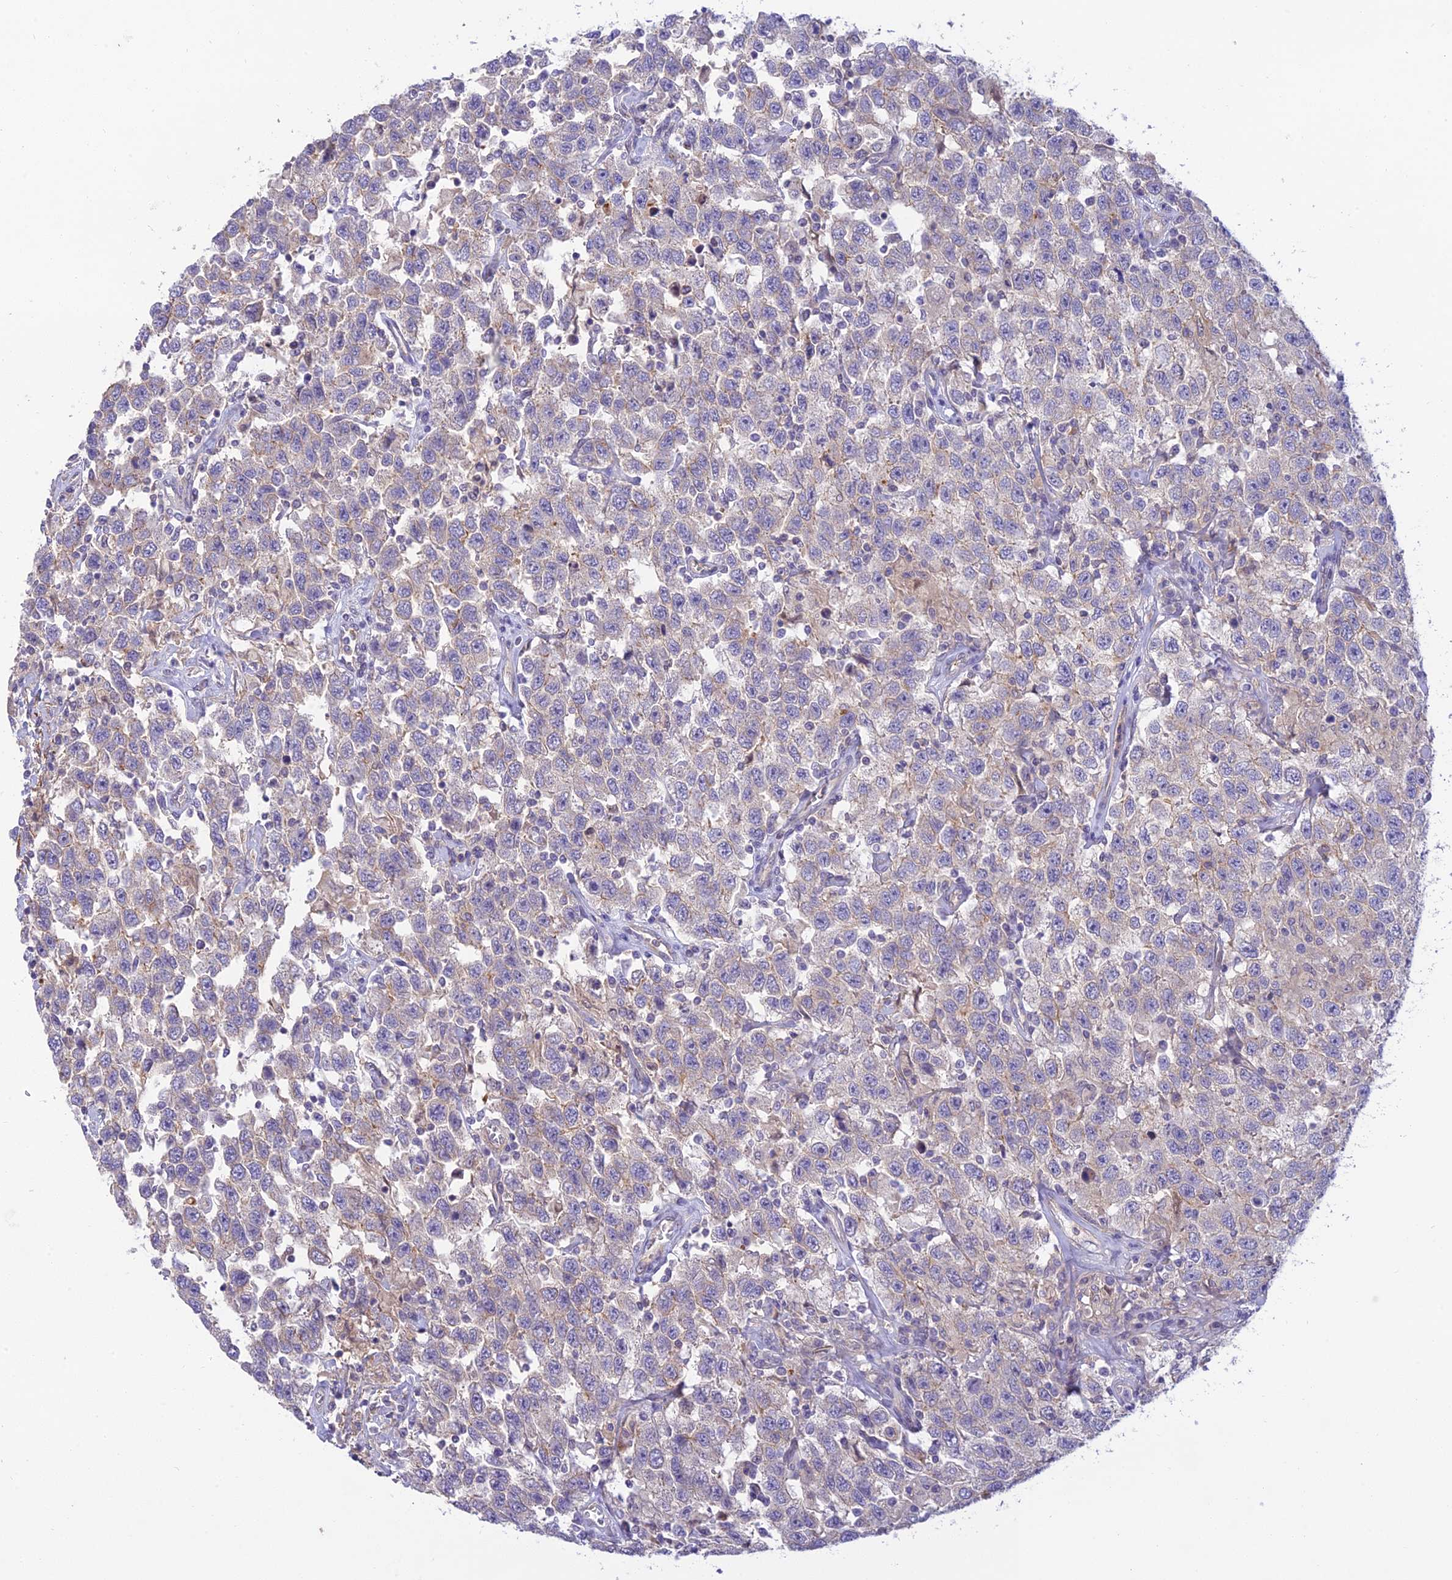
{"staining": {"intensity": "weak", "quantity": "<25%", "location": "cytoplasmic/membranous"}, "tissue": "testis cancer", "cell_type": "Tumor cells", "image_type": "cancer", "snomed": [{"axis": "morphology", "description": "Seminoma, NOS"}, {"axis": "topography", "description": "Testis"}], "caption": "This is an immunohistochemistry photomicrograph of human testis seminoma. There is no staining in tumor cells.", "gene": "FBXW4", "patient": {"sex": "male", "age": 41}}